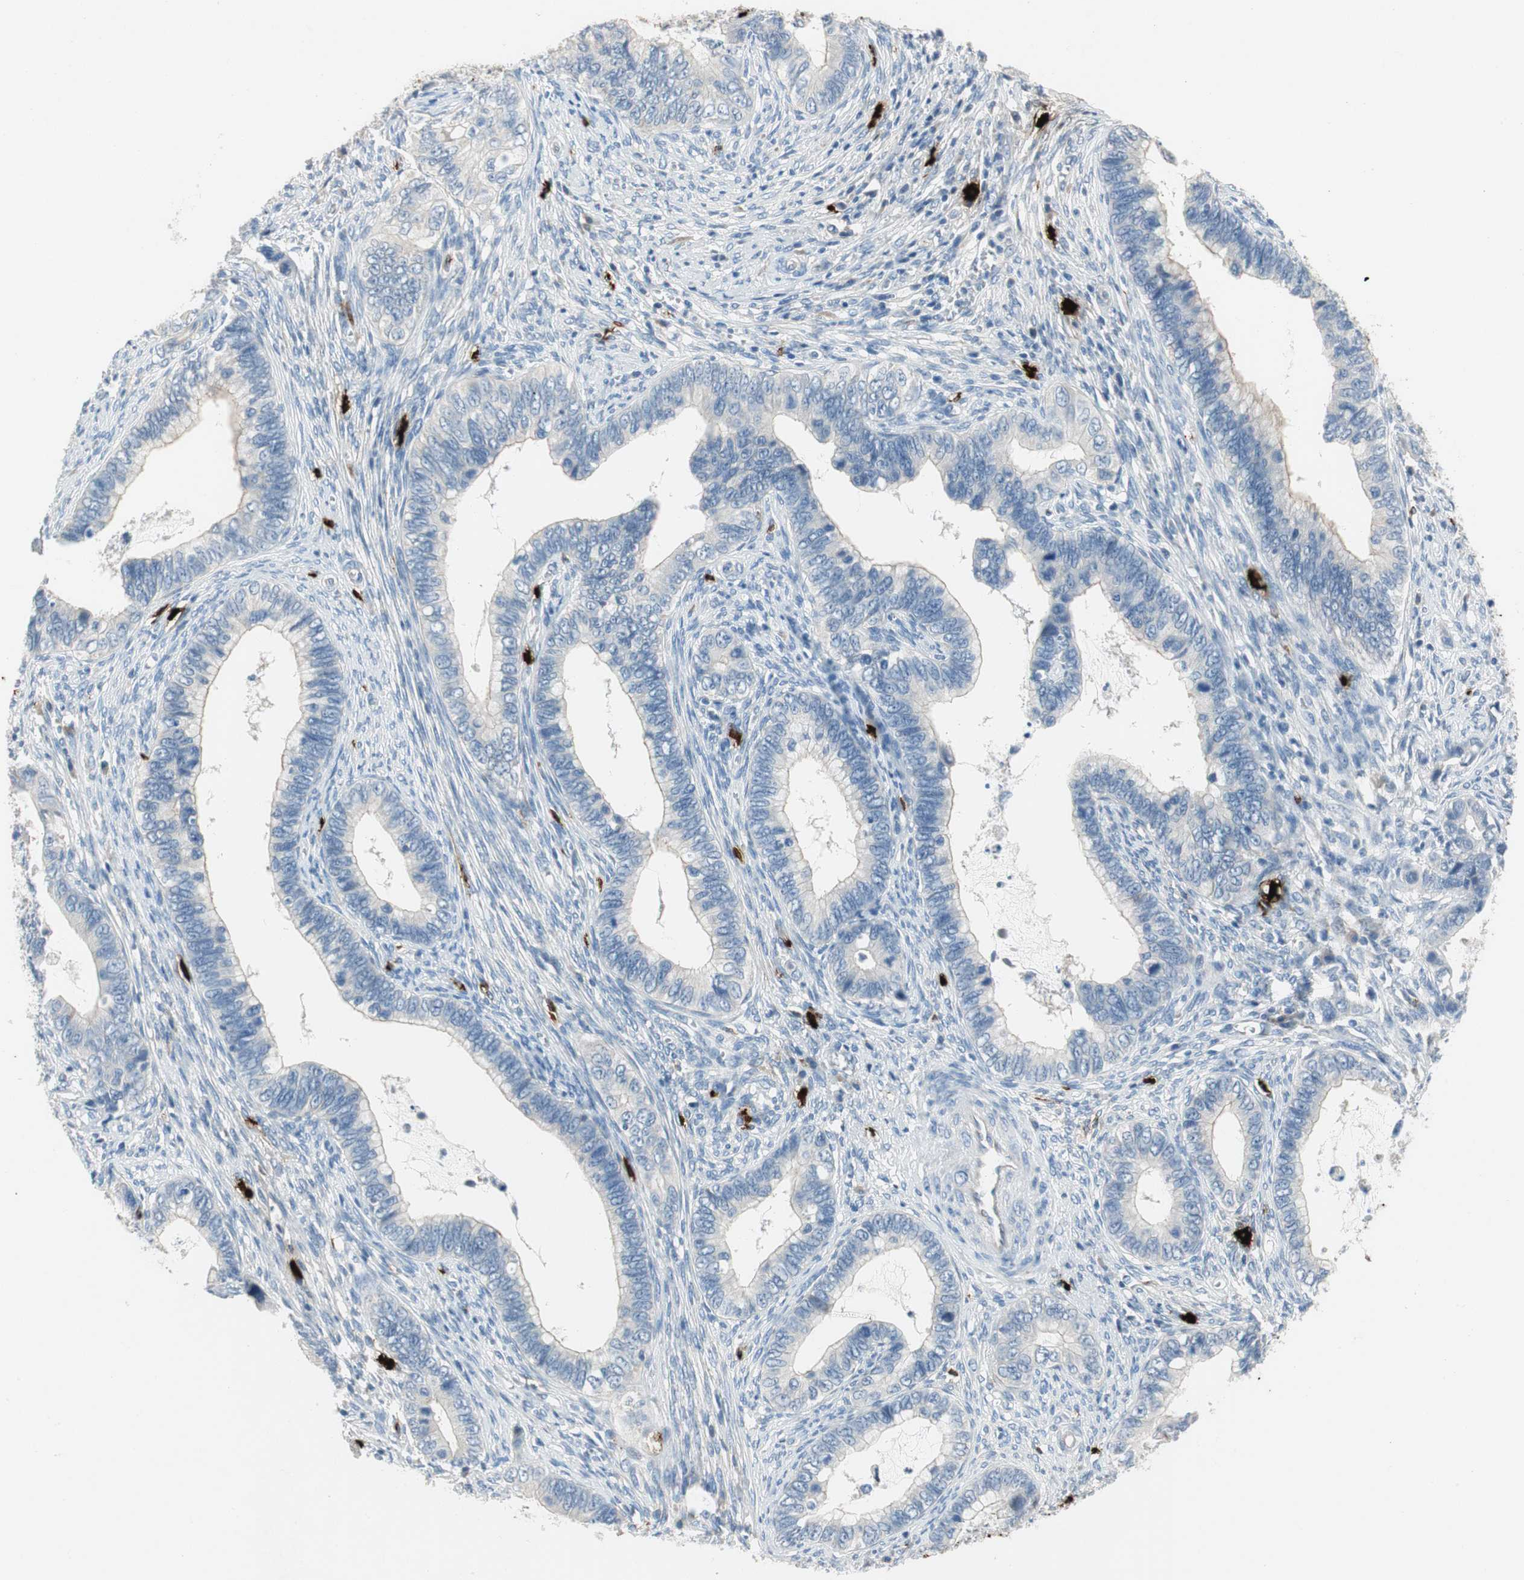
{"staining": {"intensity": "negative", "quantity": "none", "location": "none"}, "tissue": "cervical cancer", "cell_type": "Tumor cells", "image_type": "cancer", "snomed": [{"axis": "morphology", "description": "Adenocarcinoma, NOS"}, {"axis": "topography", "description": "Cervix"}], "caption": "Immunohistochemistry micrograph of neoplastic tissue: cervical cancer stained with DAB (3,3'-diaminobenzidine) displays no significant protein positivity in tumor cells. The staining was performed using DAB (3,3'-diaminobenzidine) to visualize the protein expression in brown, while the nuclei were stained in blue with hematoxylin (Magnification: 20x).", "gene": "CPA3", "patient": {"sex": "female", "age": 44}}